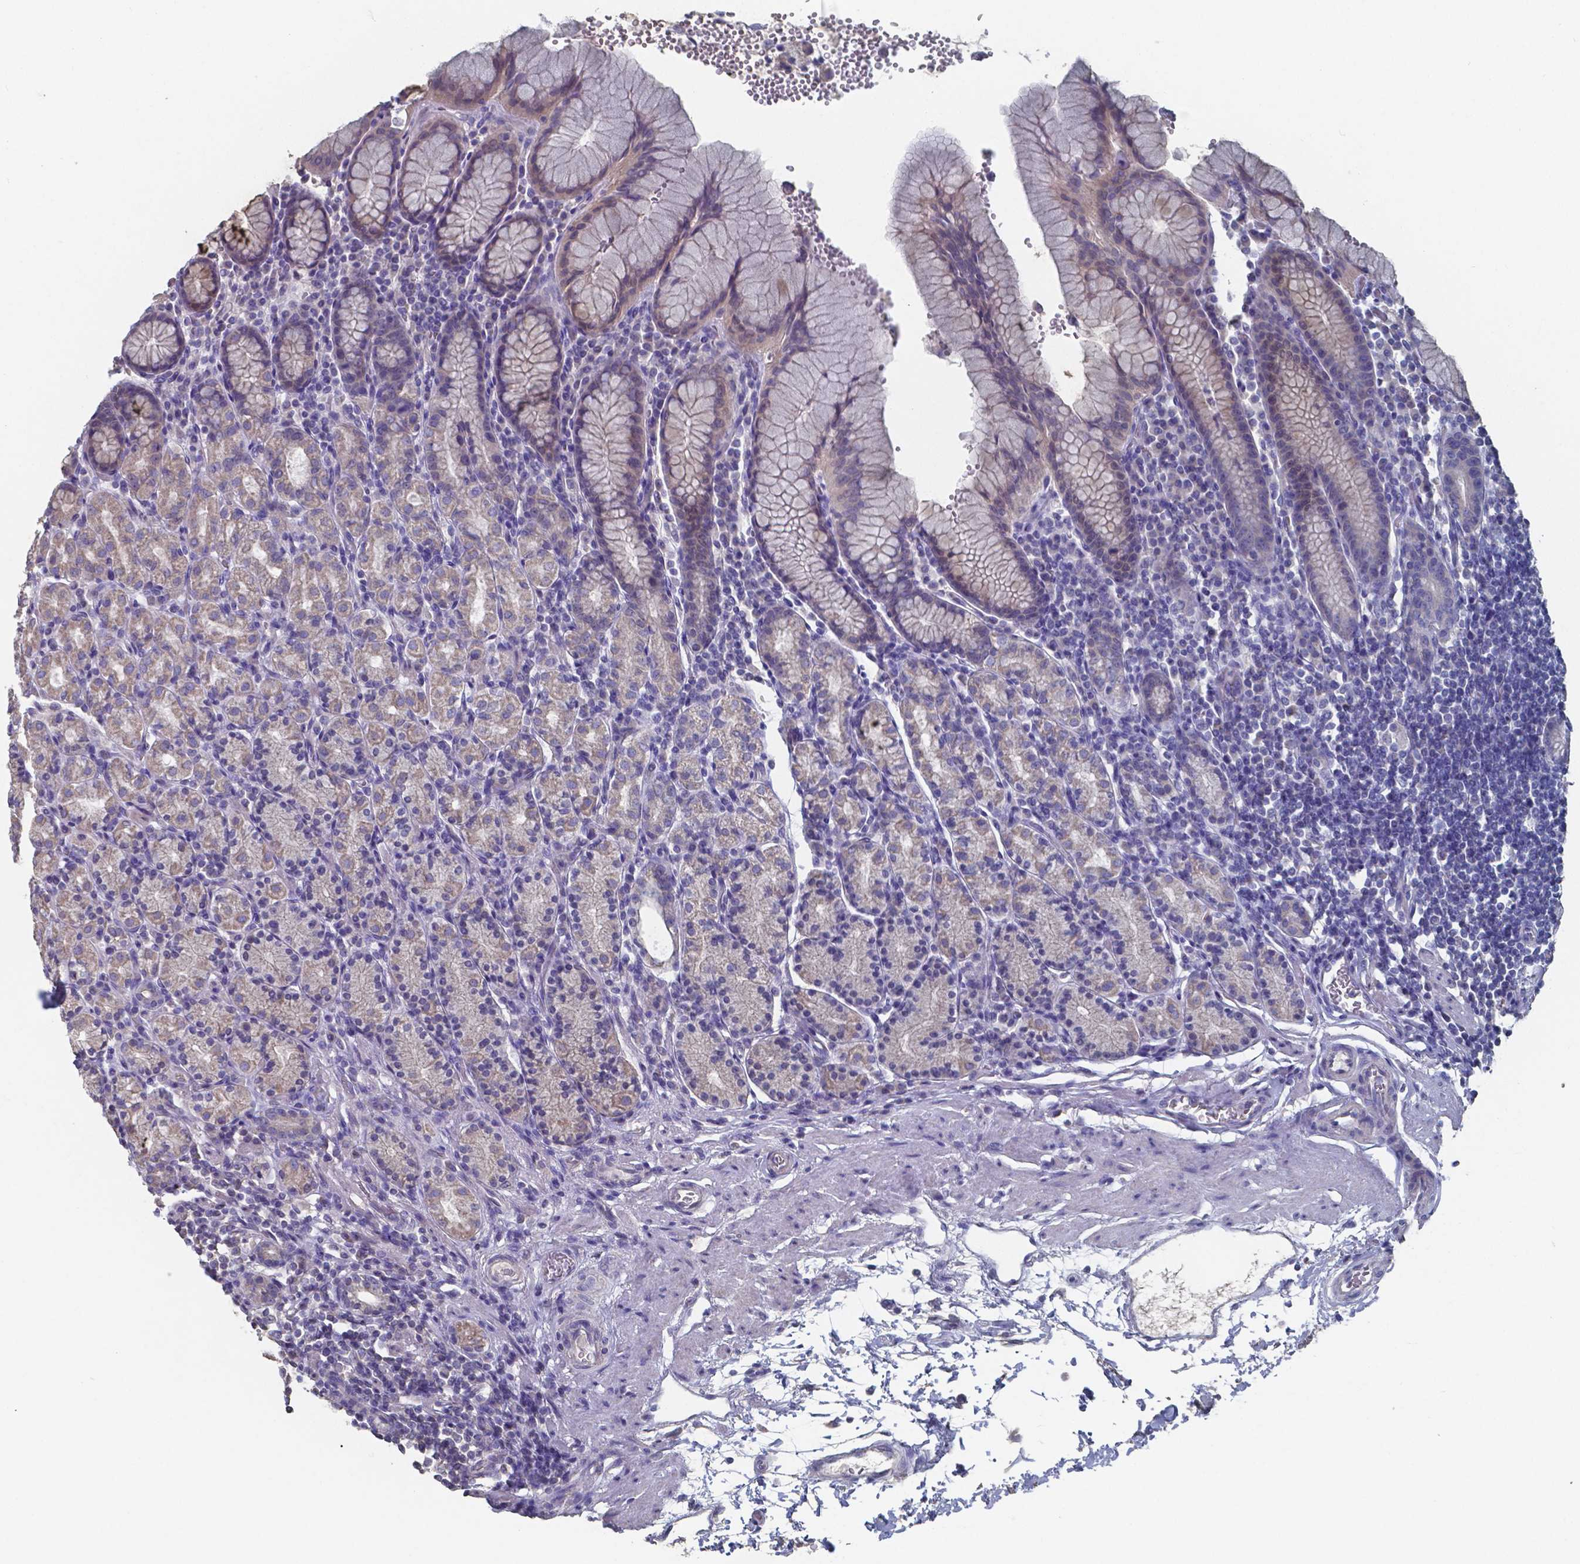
{"staining": {"intensity": "weak", "quantity": "<25%", "location": "cytoplasmic/membranous"}, "tissue": "stomach", "cell_type": "Glandular cells", "image_type": "normal", "snomed": [{"axis": "morphology", "description": "Normal tissue, NOS"}, {"axis": "topography", "description": "Stomach, upper"}, {"axis": "topography", "description": "Stomach"}], "caption": "This is a image of immunohistochemistry (IHC) staining of normal stomach, which shows no expression in glandular cells.", "gene": "FOXJ1", "patient": {"sex": "male", "age": 62}}